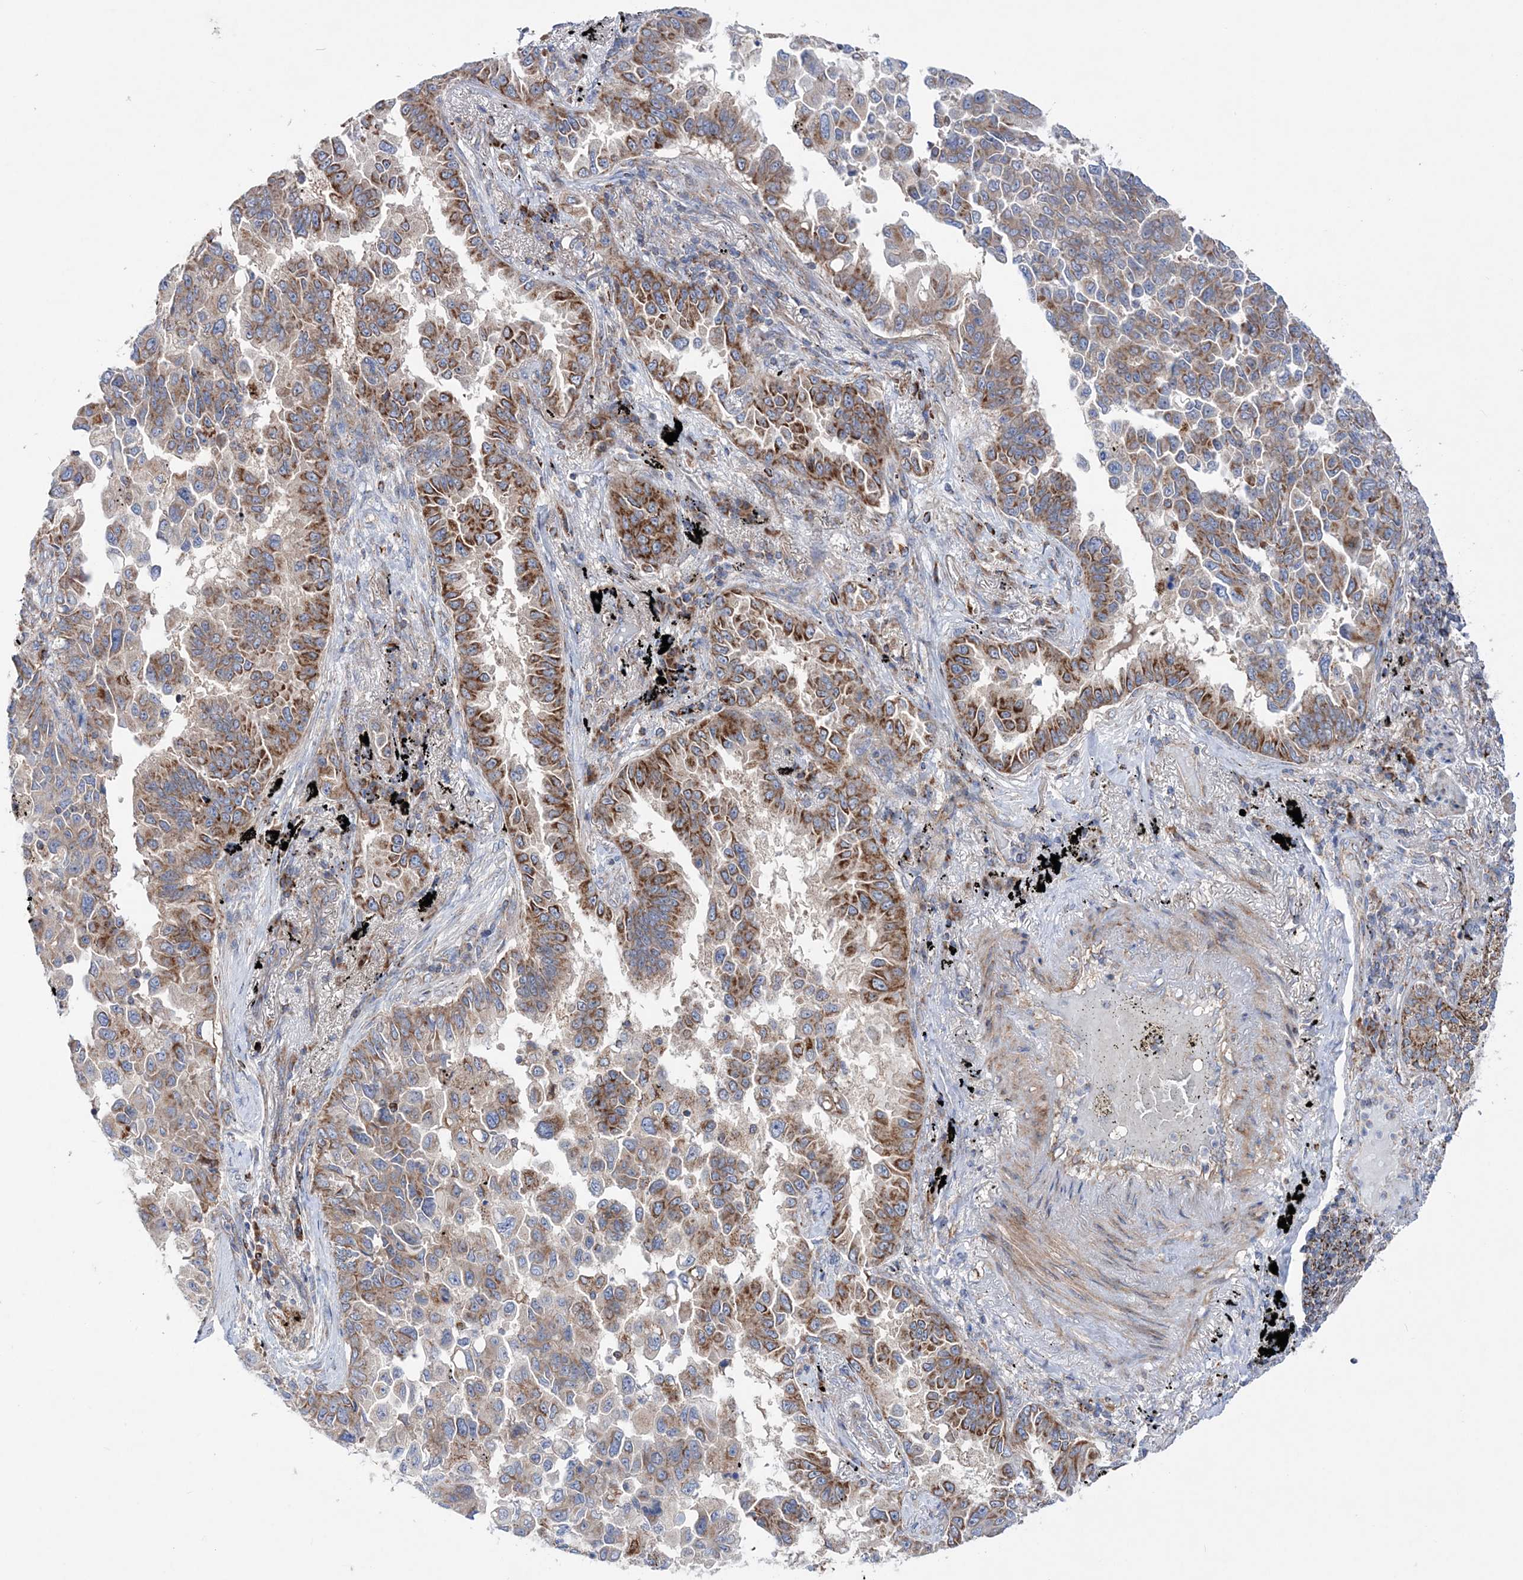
{"staining": {"intensity": "moderate", "quantity": ">75%", "location": "cytoplasmic/membranous"}, "tissue": "lung cancer", "cell_type": "Tumor cells", "image_type": "cancer", "snomed": [{"axis": "morphology", "description": "Adenocarcinoma, NOS"}, {"axis": "topography", "description": "Lung"}], "caption": "A photomicrograph of human lung adenocarcinoma stained for a protein displays moderate cytoplasmic/membranous brown staining in tumor cells. The protein is stained brown, and the nuclei are stained in blue (DAB (3,3'-diaminobenzidine) IHC with brightfield microscopy, high magnification).", "gene": "NGLY1", "patient": {"sex": "female", "age": 67}}